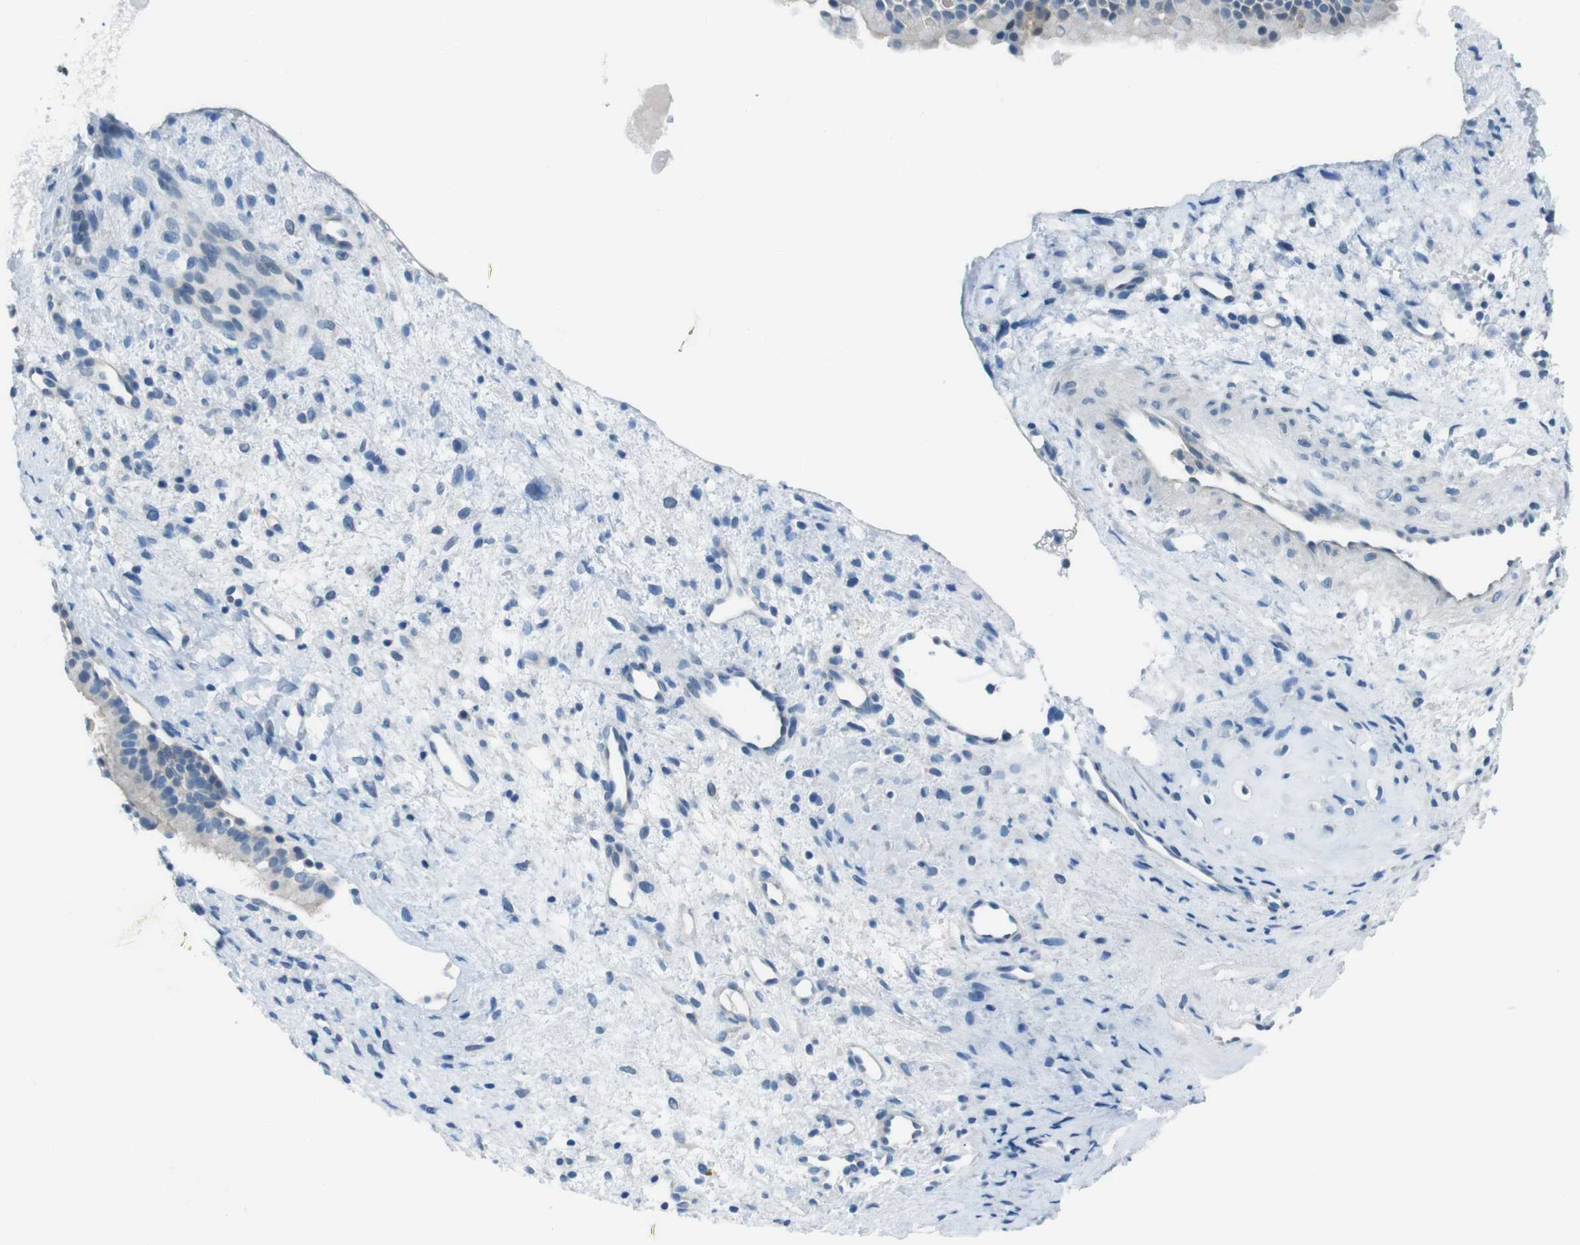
{"staining": {"intensity": "weak", "quantity": "<25%", "location": "cytoplasmic/membranous"}, "tissue": "nasopharynx", "cell_type": "Respiratory epithelial cells", "image_type": "normal", "snomed": [{"axis": "morphology", "description": "Normal tissue, NOS"}, {"axis": "topography", "description": "Nasopharynx"}], "caption": "DAB (3,3'-diaminobenzidine) immunohistochemical staining of unremarkable nasopharynx shows no significant staining in respiratory epithelial cells.", "gene": "NANOS2", "patient": {"sex": "male", "age": 22}}